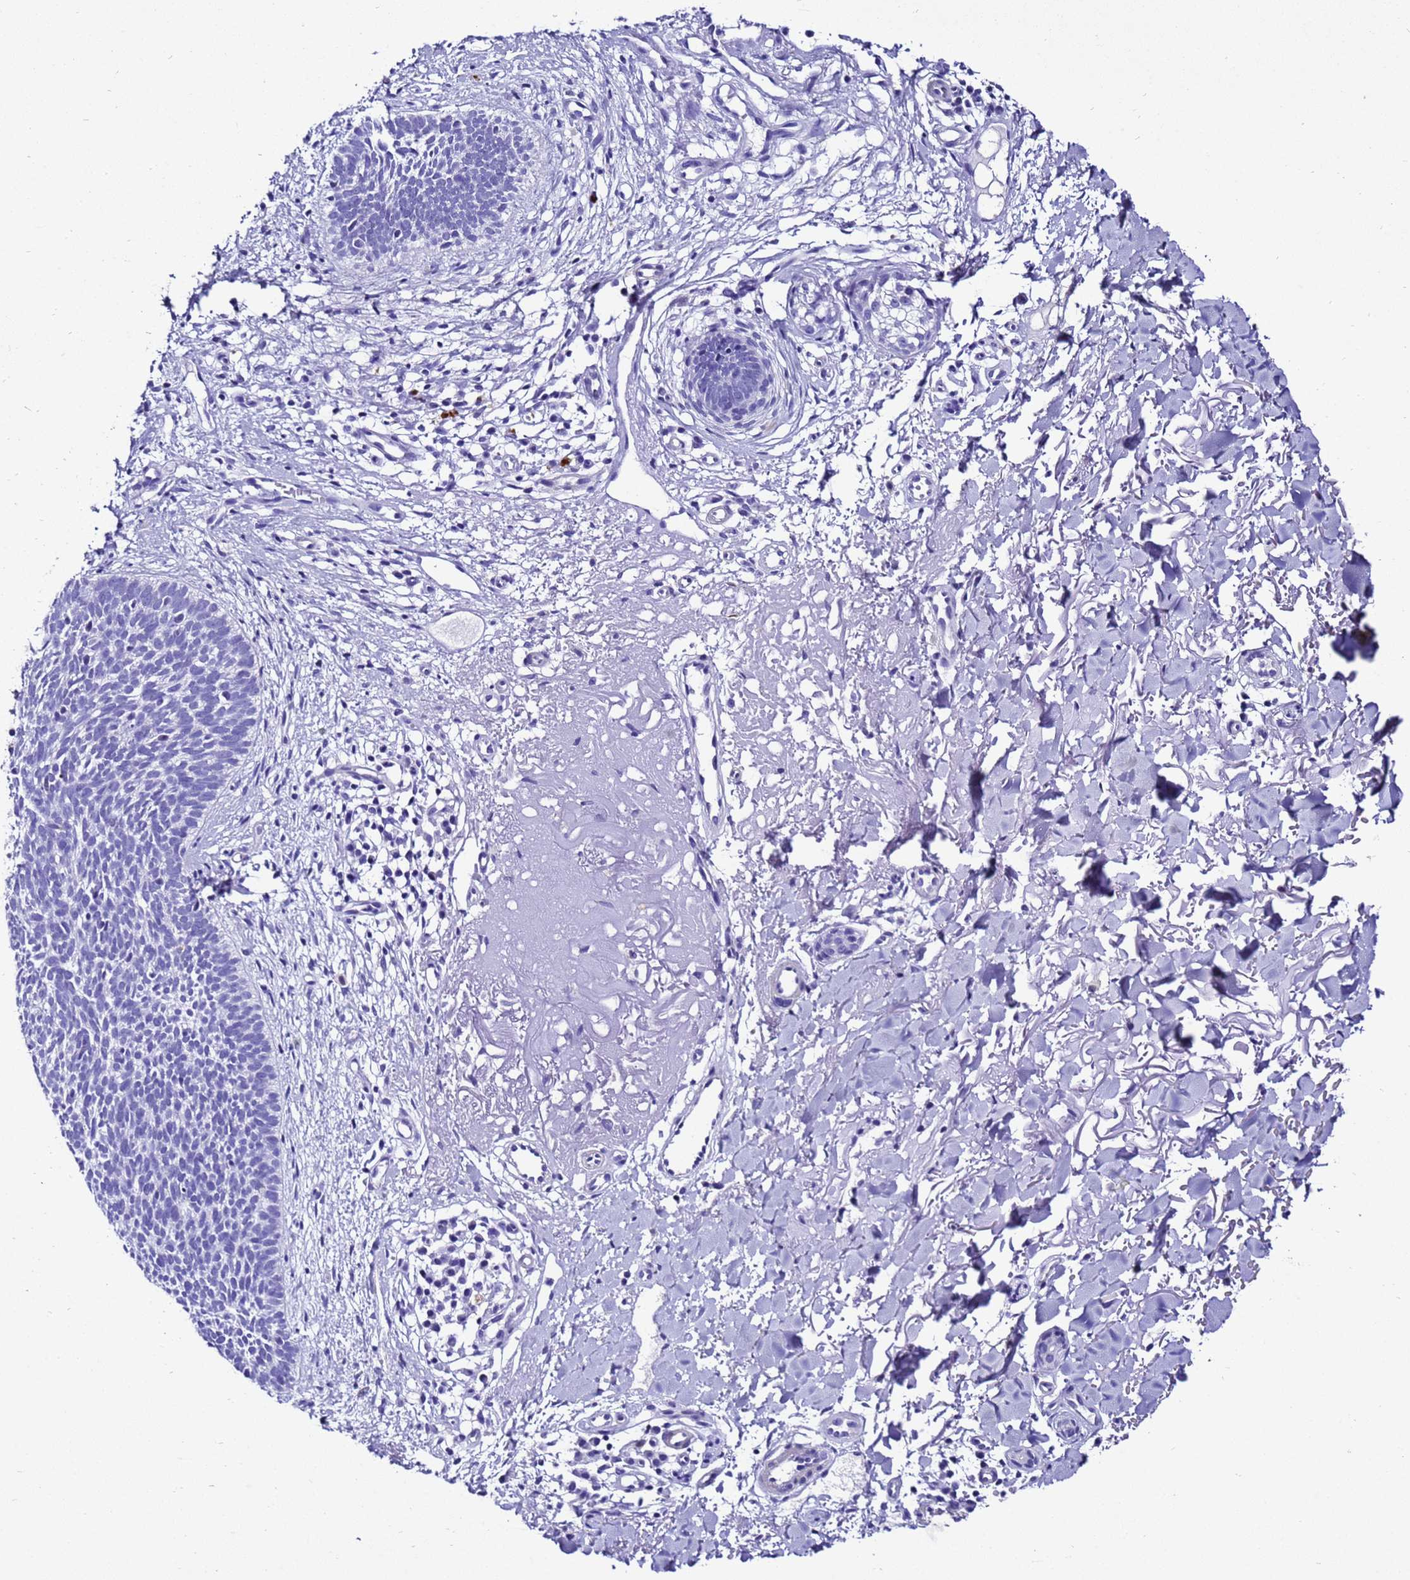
{"staining": {"intensity": "negative", "quantity": "none", "location": "none"}, "tissue": "skin cancer", "cell_type": "Tumor cells", "image_type": "cancer", "snomed": [{"axis": "morphology", "description": "Basal cell carcinoma"}, {"axis": "topography", "description": "Skin"}], "caption": "Histopathology image shows no protein staining in tumor cells of skin basal cell carcinoma tissue. The staining is performed using DAB brown chromogen with nuclei counter-stained in using hematoxylin.", "gene": "ZNF417", "patient": {"sex": "male", "age": 84}}